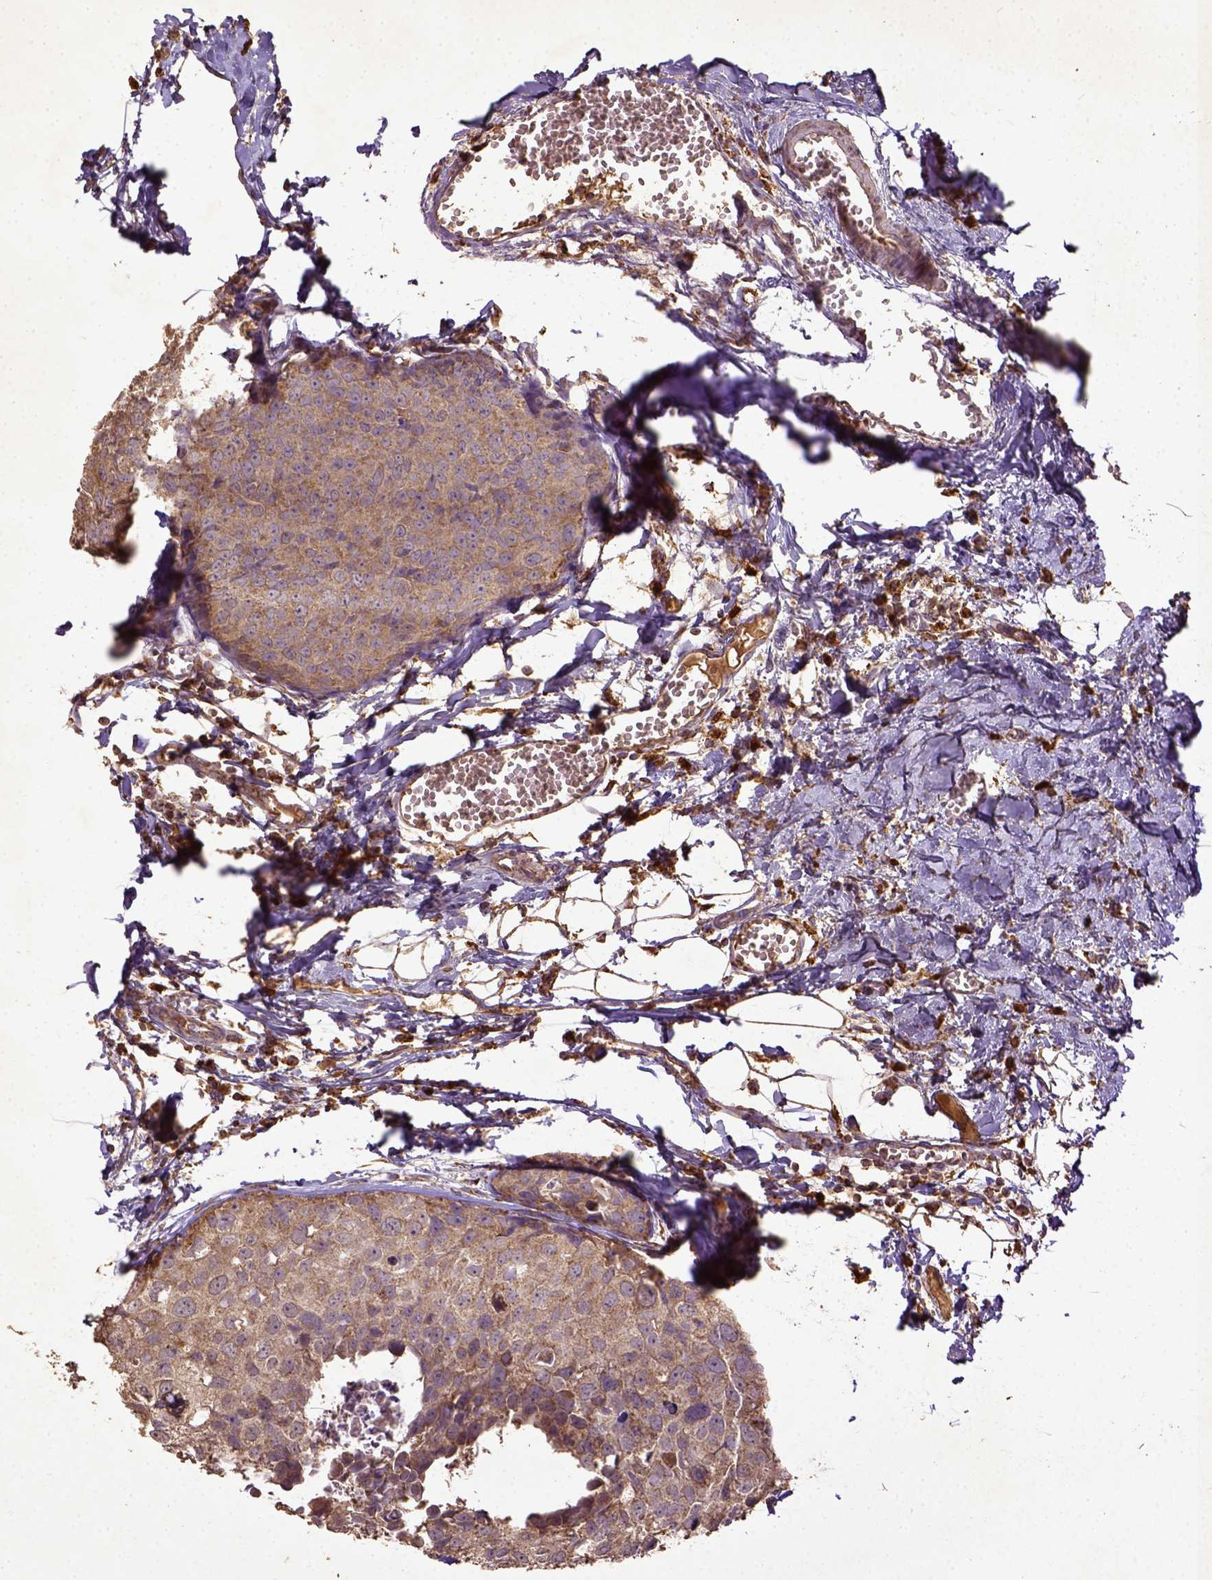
{"staining": {"intensity": "moderate", "quantity": ">75%", "location": "cytoplasmic/membranous"}, "tissue": "breast cancer", "cell_type": "Tumor cells", "image_type": "cancer", "snomed": [{"axis": "morphology", "description": "Duct carcinoma"}, {"axis": "topography", "description": "Breast"}], "caption": "Tumor cells show medium levels of moderate cytoplasmic/membranous staining in about >75% of cells in infiltrating ductal carcinoma (breast).", "gene": "MT-CO1", "patient": {"sex": "female", "age": 38}}